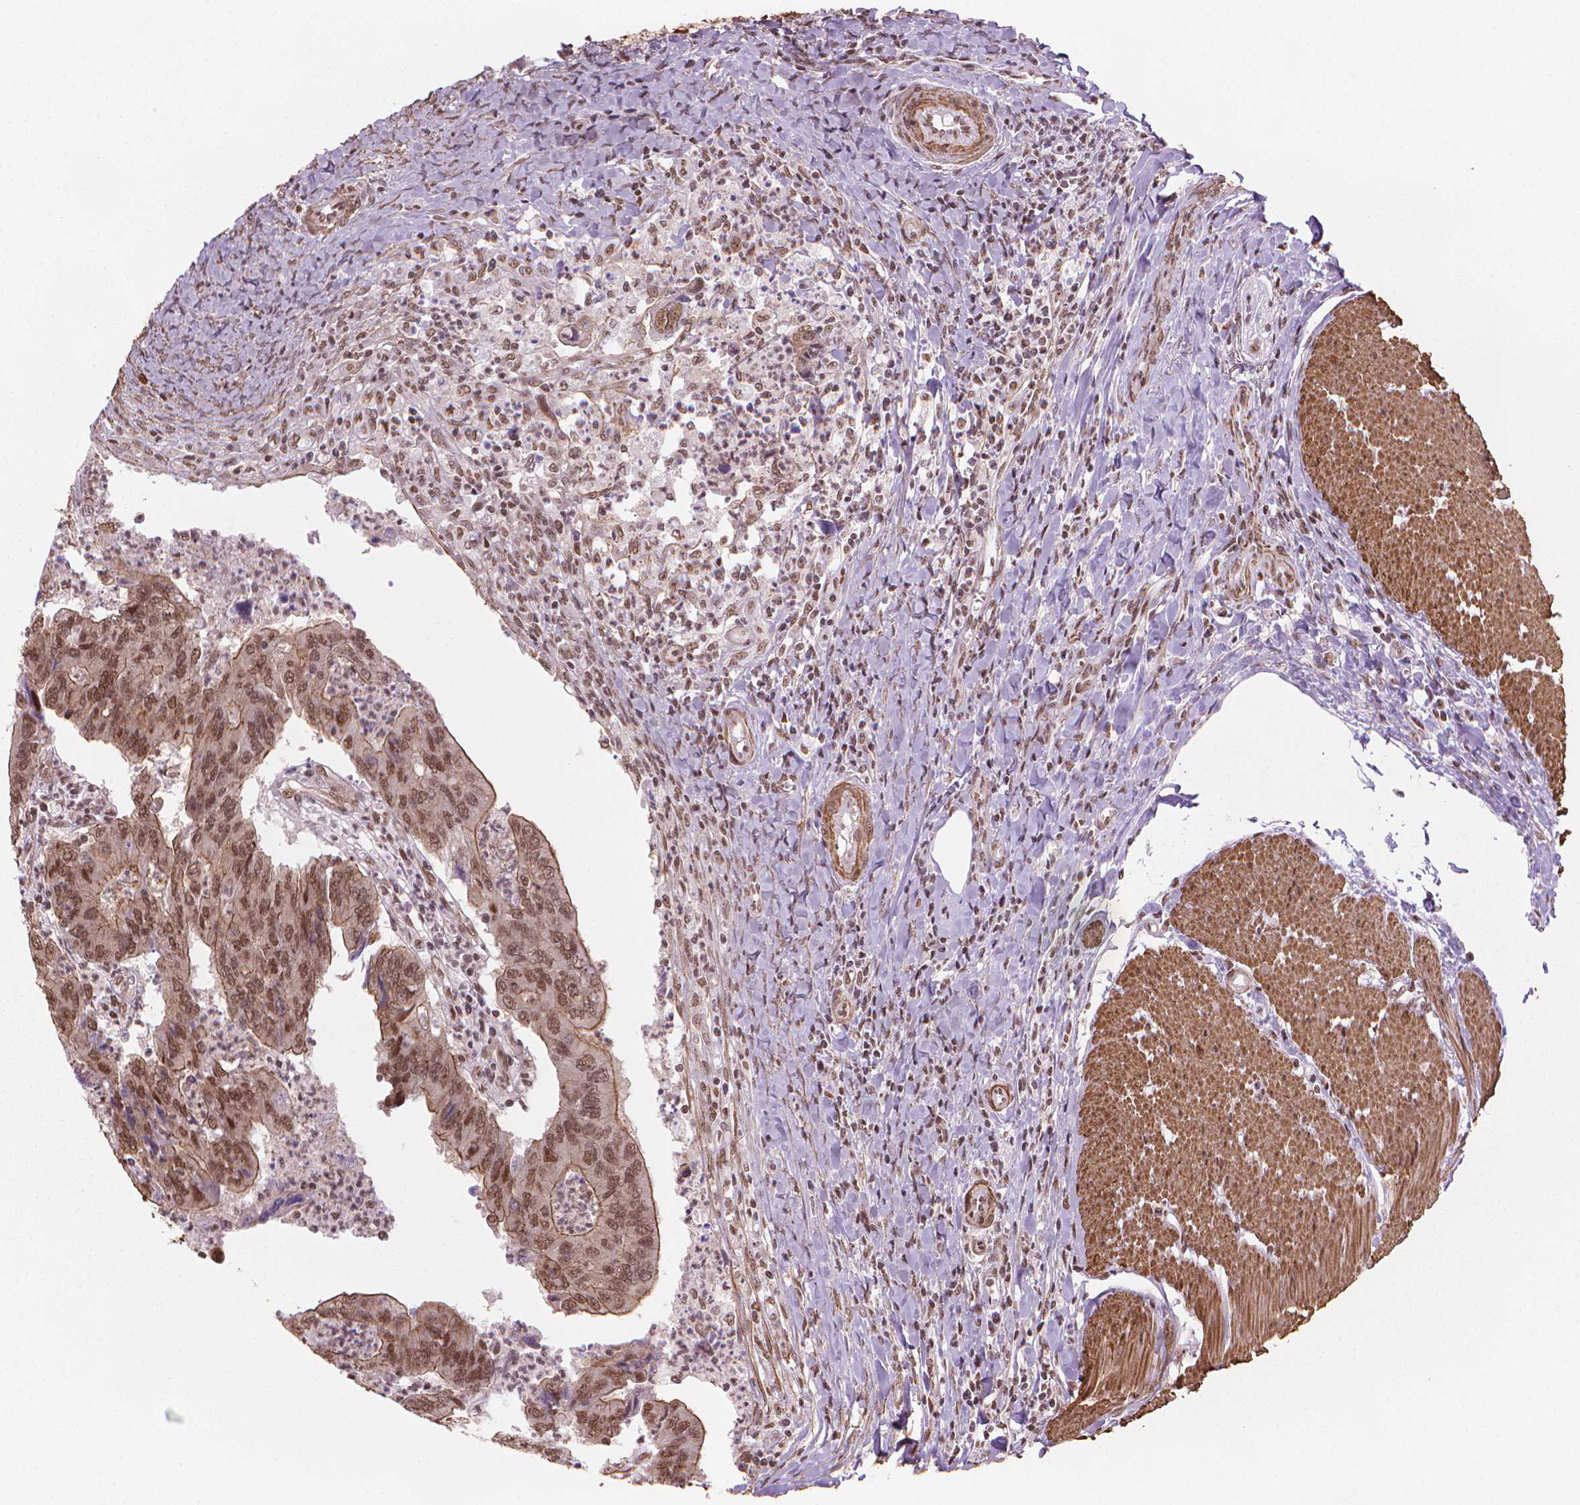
{"staining": {"intensity": "moderate", "quantity": ">75%", "location": "cytoplasmic/membranous,nuclear"}, "tissue": "colorectal cancer", "cell_type": "Tumor cells", "image_type": "cancer", "snomed": [{"axis": "morphology", "description": "Adenocarcinoma, NOS"}, {"axis": "topography", "description": "Colon"}], "caption": "A brown stain labels moderate cytoplasmic/membranous and nuclear positivity of a protein in human colorectal cancer tumor cells.", "gene": "HOXD4", "patient": {"sex": "female", "age": 67}}